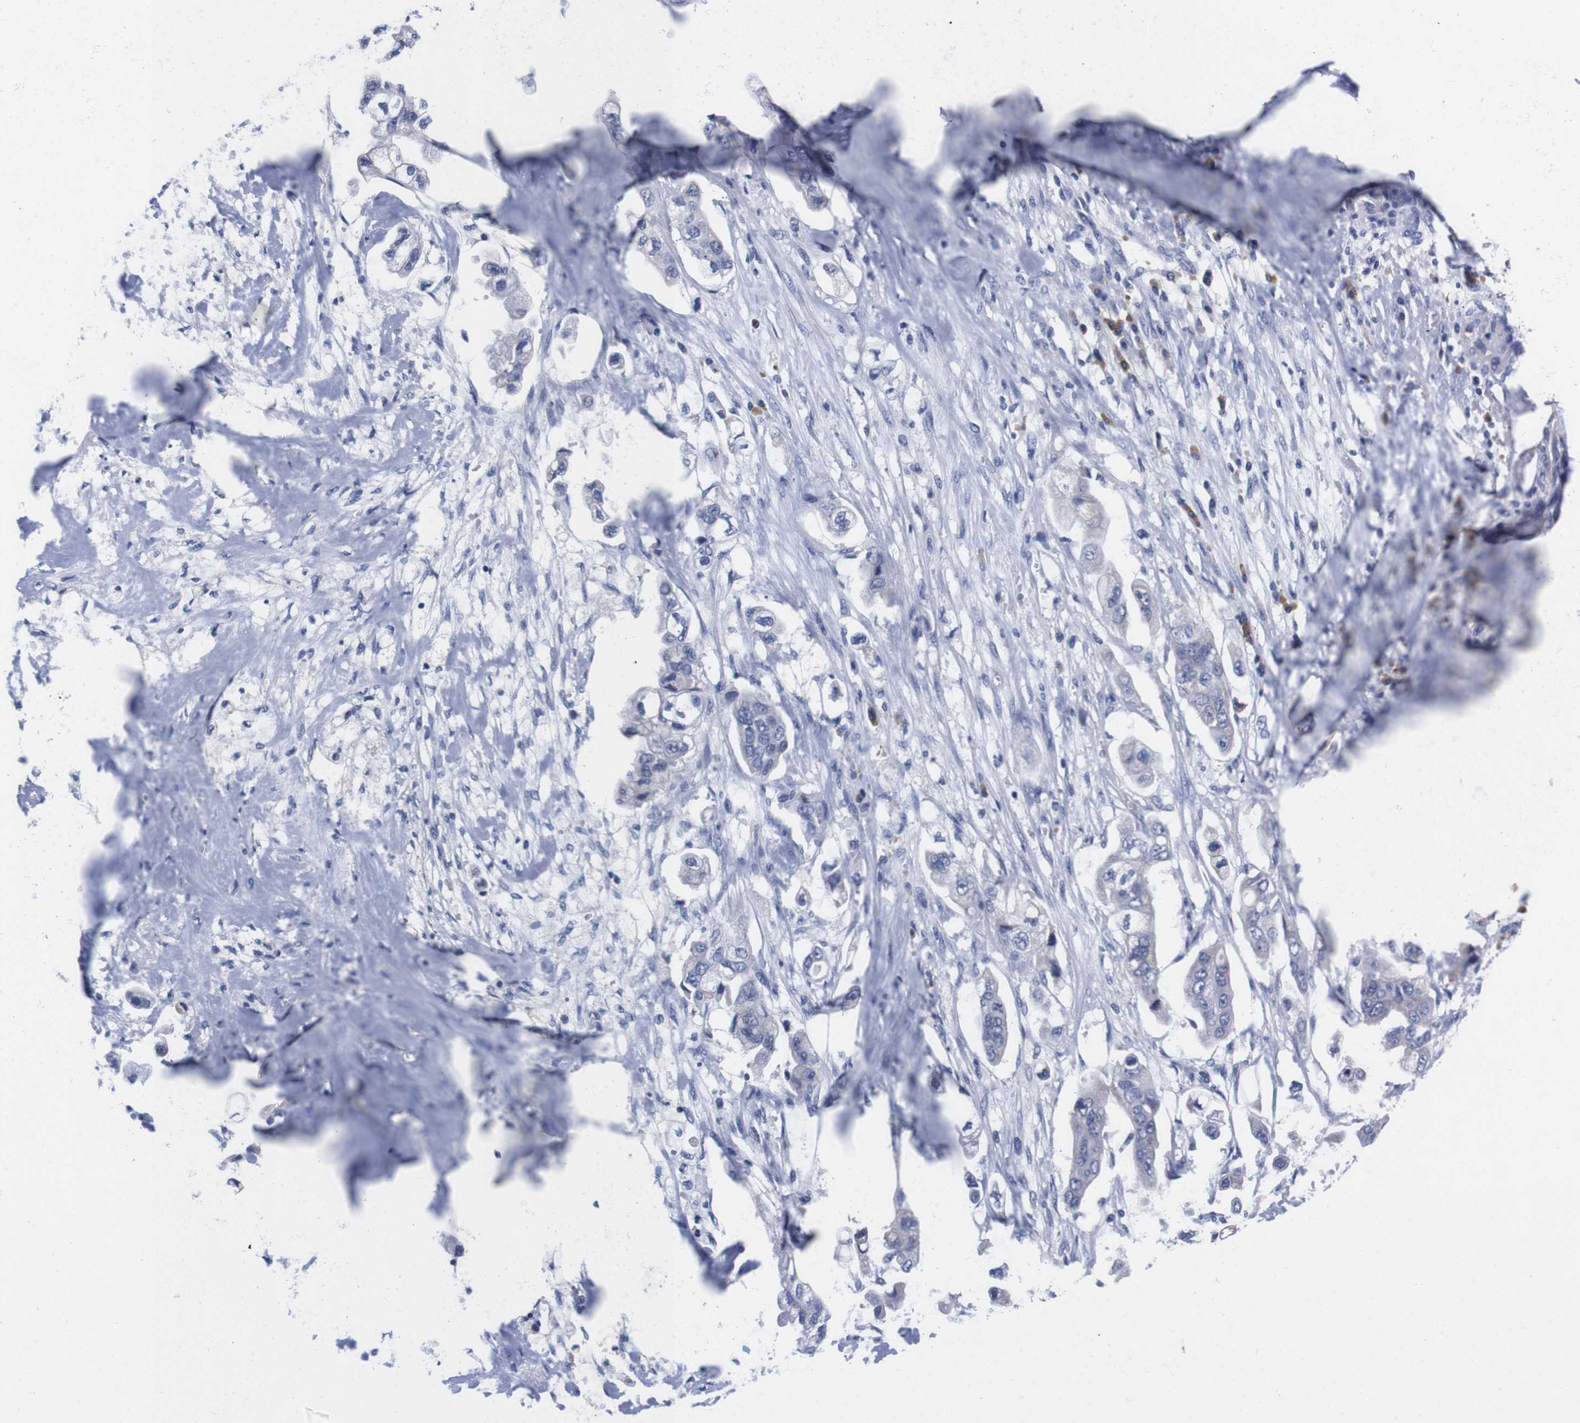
{"staining": {"intensity": "negative", "quantity": "none", "location": "none"}, "tissue": "stomach cancer", "cell_type": "Tumor cells", "image_type": "cancer", "snomed": [{"axis": "morphology", "description": "Adenocarcinoma, NOS"}, {"axis": "topography", "description": "Stomach"}], "caption": "A photomicrograph of human stomach cancer (adenocarcinoma) is negative for staining in tumor cells.", "gene": "FAM210A", "patient": {"sex": "male", "age": 62}}